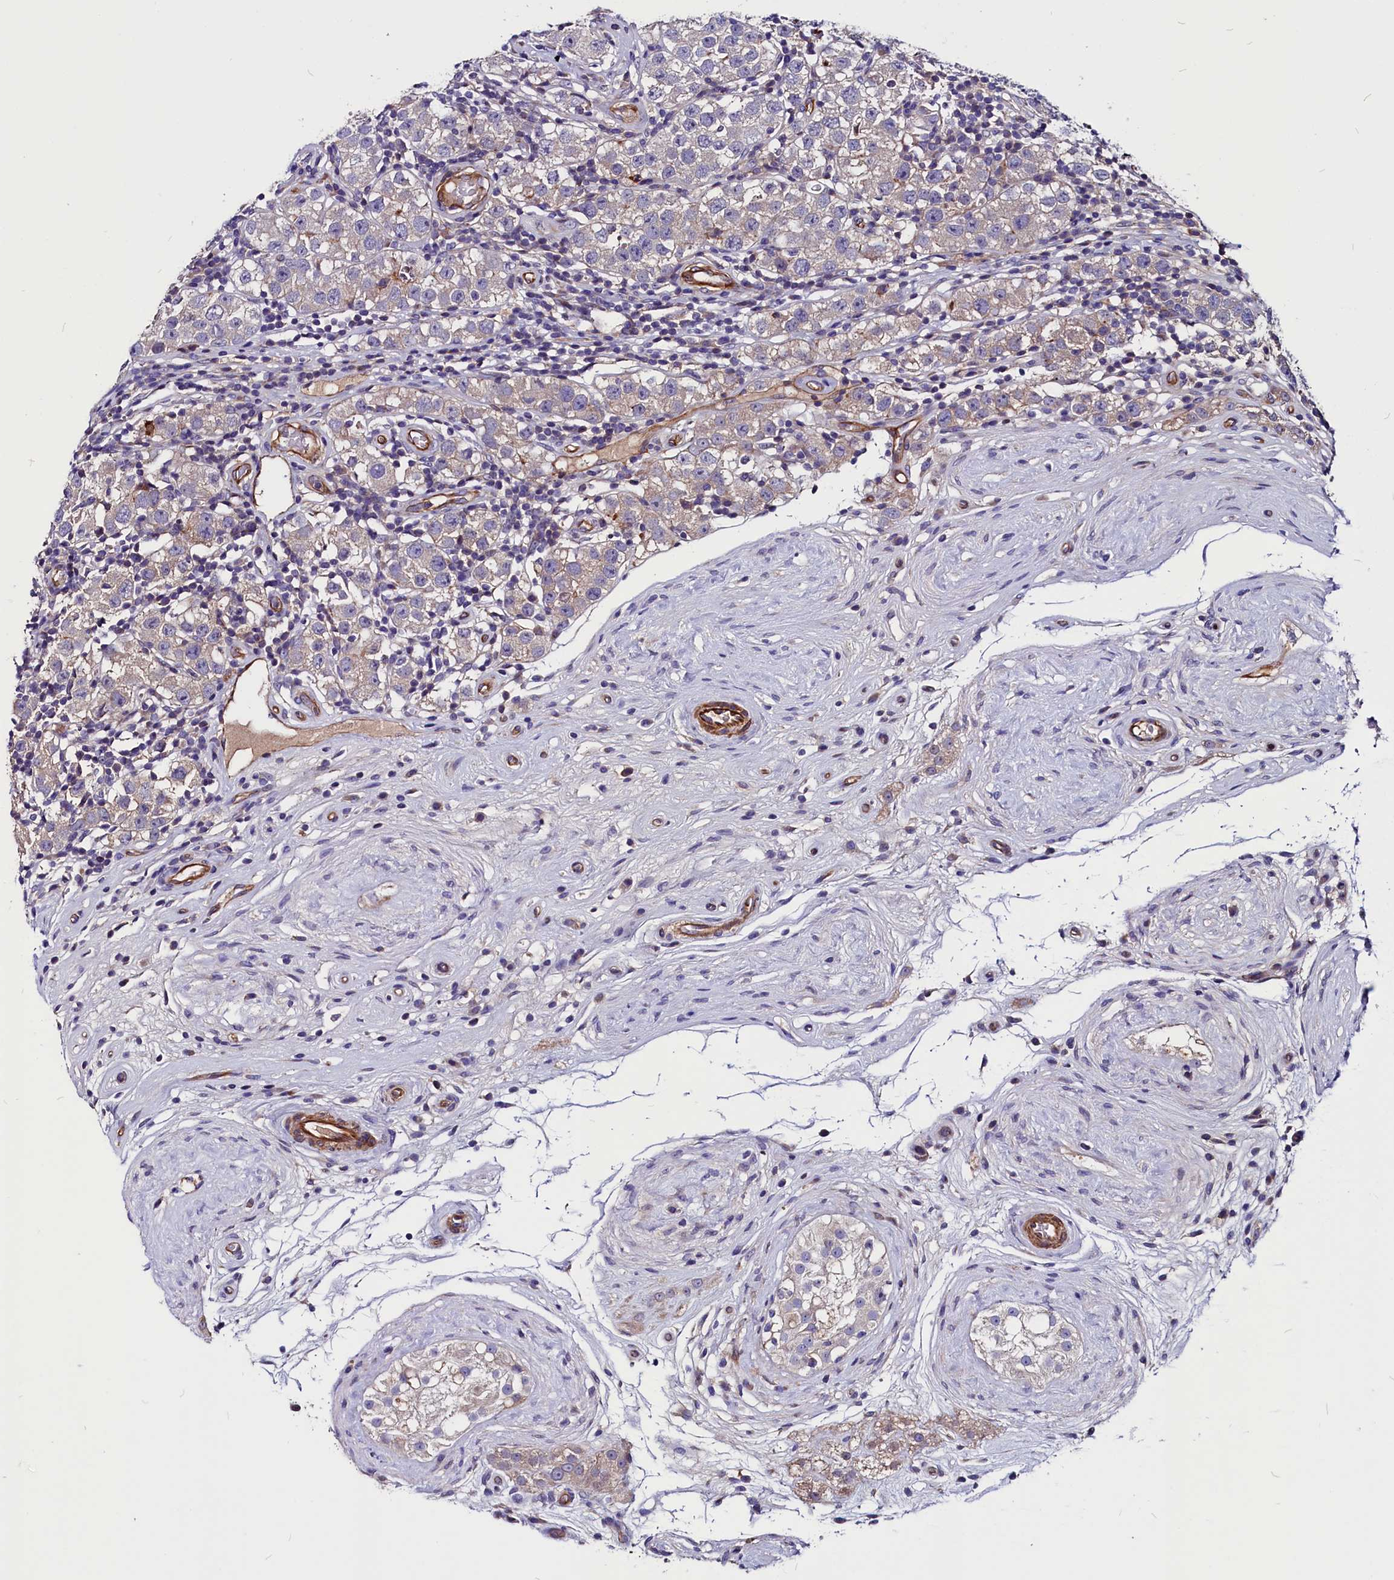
{"staining": {"intensity": "negative", "quantity": "none", "location": "none"}, "tissue": "testis cancer", "cell_type": "Tumor cells", "image_type": "cancer", "snomed": [{"axis": "morphology", "description": "Seminoma, NOS"}, {"axis": "topography", "description": "Testis"}], "caption": "Immunohistochemical staining of testis cancer (seminoma) exhibits no significant expression in tumor cells.", "gene": "ZNF749", "patient": {"sex": "male", "age": 34}}